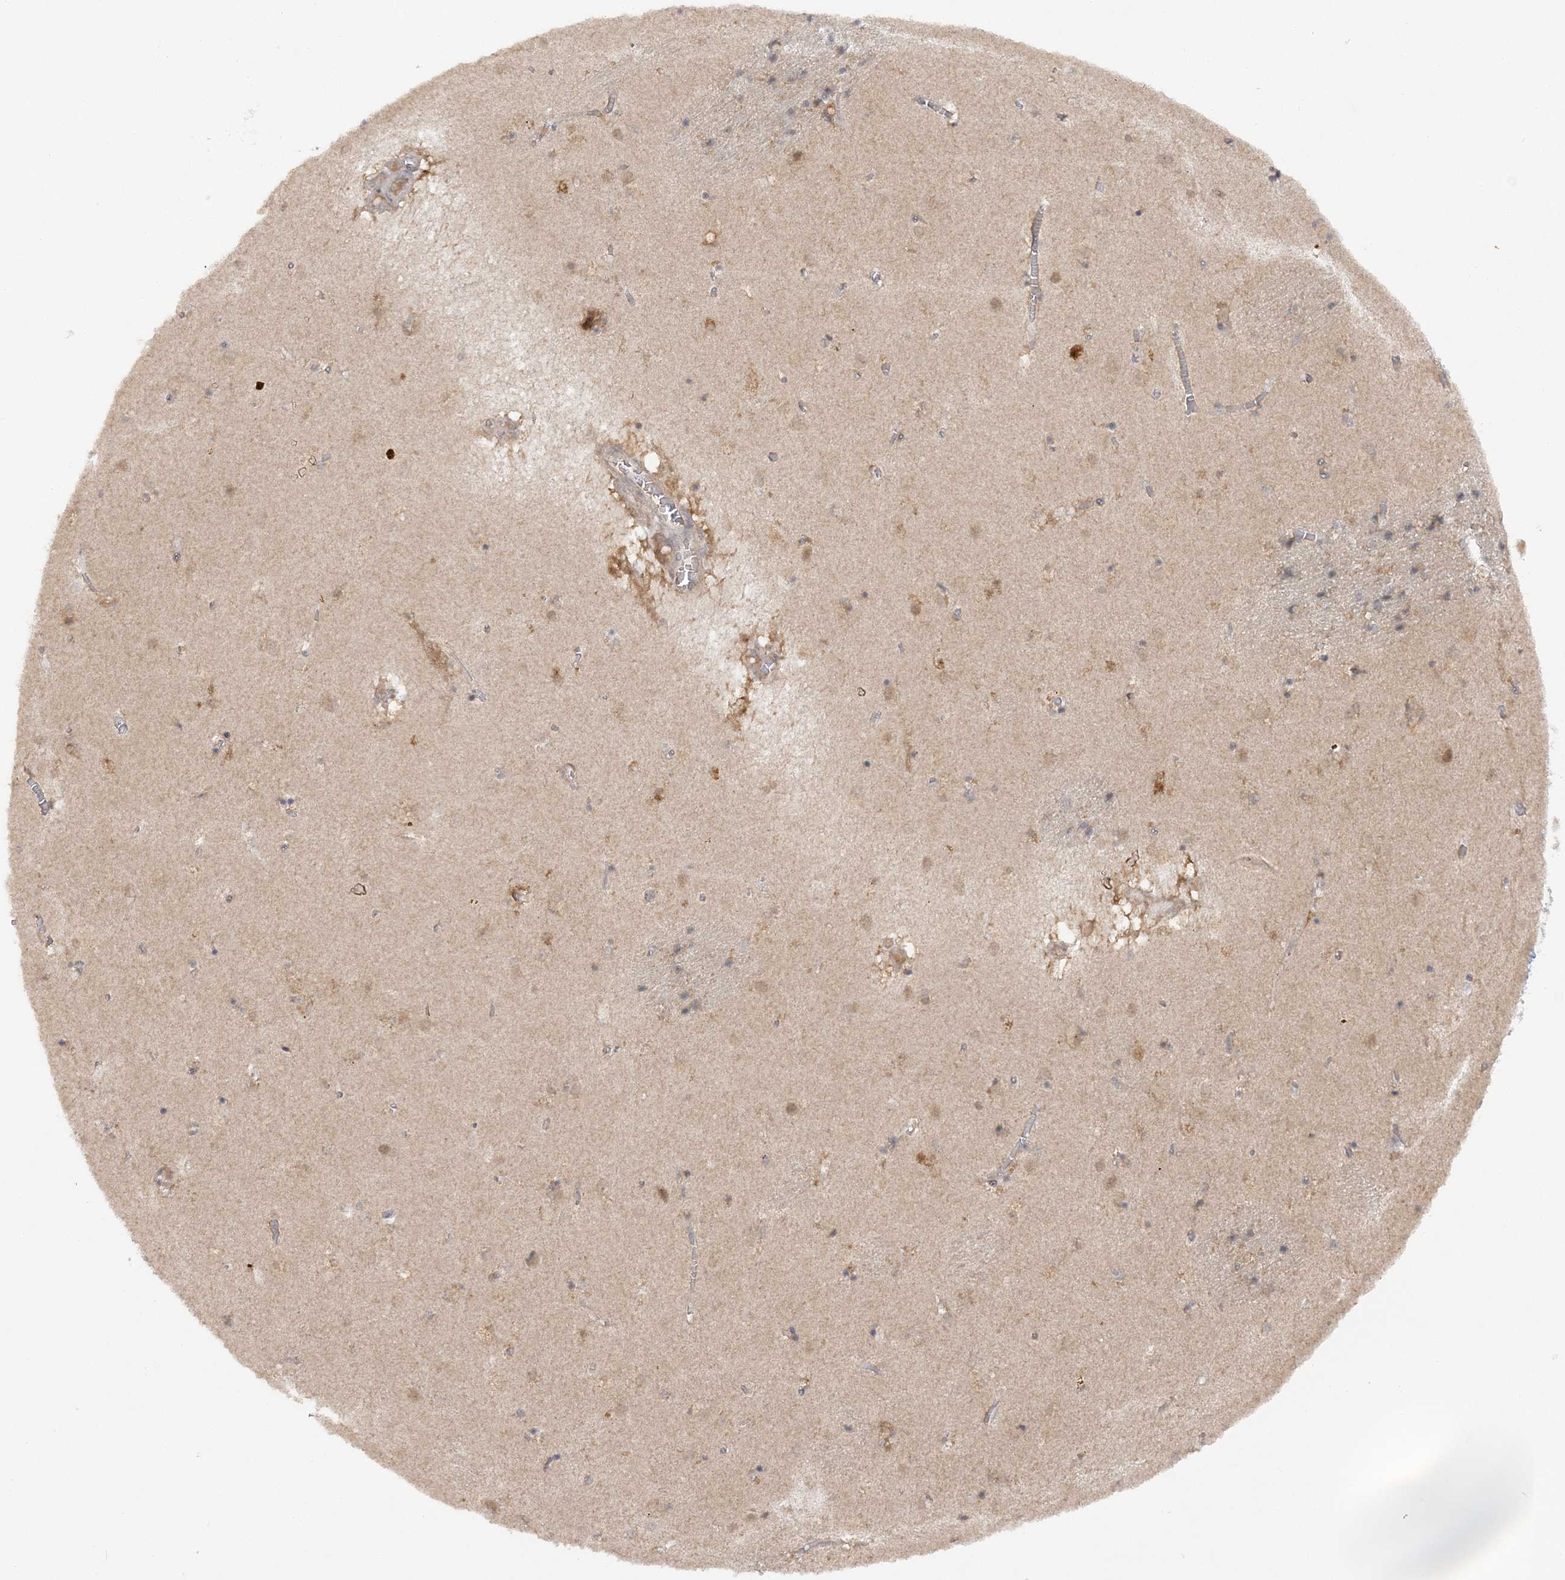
{"staining": {"intensity": "weak", "quantity": "25%-75%", "location": "cytoplasmic/membranous"}, "tissue": "caudate", "cell_type": "Glial cells", "image_type": "normal", "snomed": [{"axis": "morphology", "description": "Normal tissue, NOS"}, {"axis": "topography", "description": "Lateral ventricle wall"}], "caption": "The immunohistochemical stain shows weak cytoplasmic/membranous expression in glial cells of benign caudate.", "gene": "MMADHC", "patient": {"sex": "male", "age": 70}}